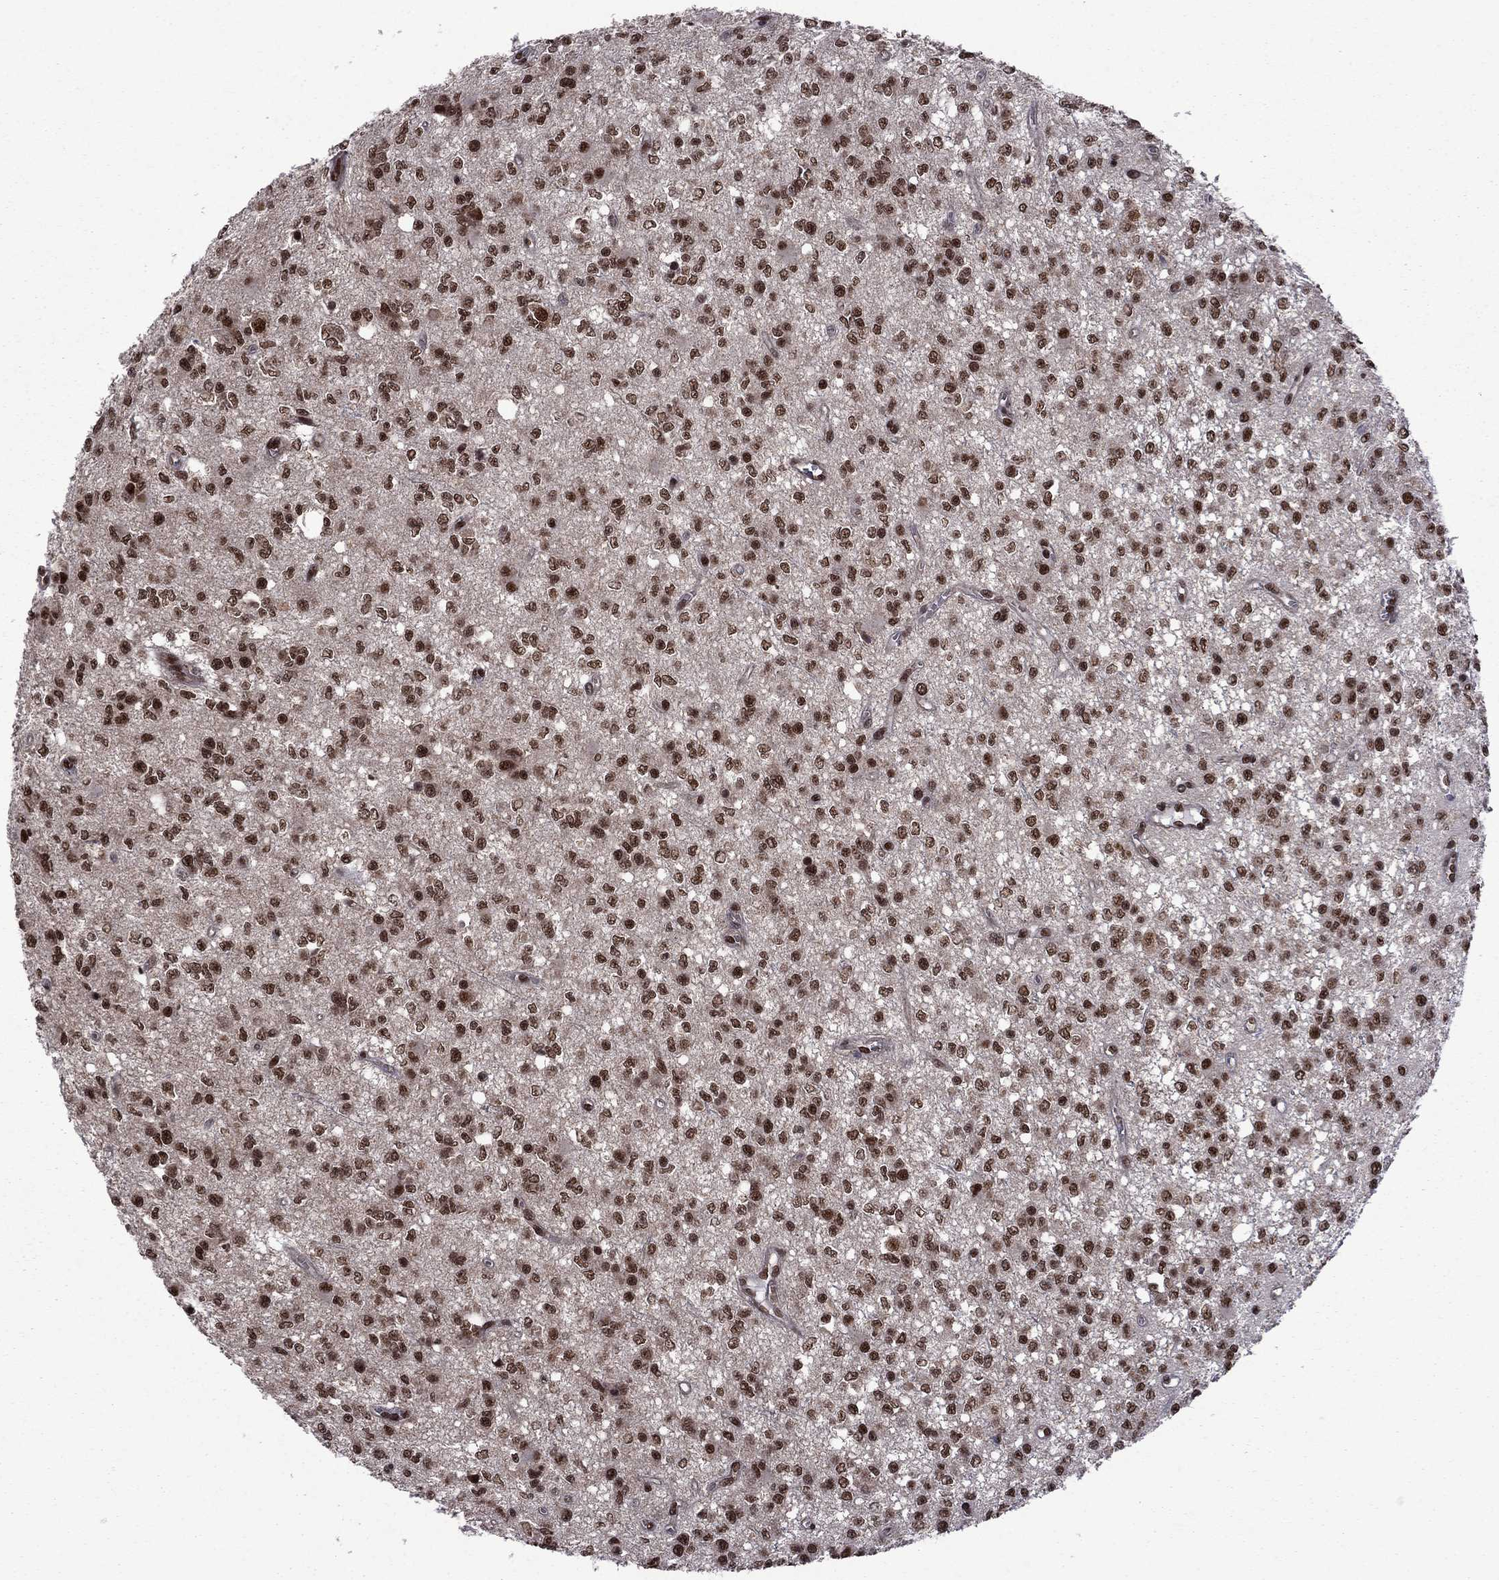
{"staining": {"intensity": "strong", "quantity": ">75%", "location": "nuclear"}, "tissue": "glioma", "cell_type": "Tumor cells", "image_type": "cancer", "snomed": [{"axis": "morphology", "description": "Glioma, malignant, Low grade"}, {"axis": "topography", "description": "Brain"}], "caption": "Protein expression analysis of human glioma reveals strong nuclear staining in approximately >75% of tumor cells.", "gene": "MED25", "patient": {"sex": "female", "age": 45}}